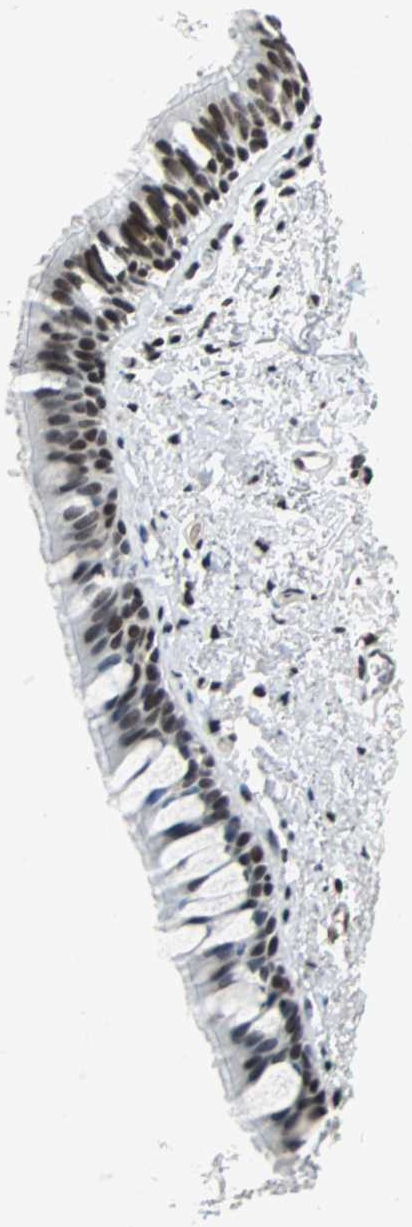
{"staining": {"intensity": "moderate", "quantity": ">75%", "location": "nuclear"}, "tissue": "bronchus", "cell_type": "Respiratory epithelial cells", "image_type": "normal", "snomed": [{"axis": "morphology", "description": "Normal tissue, NOS"}, {"axis": "topography", "description": "Bronchus"}], "caption": "A medium amount of moderate nuclear expression is present in approximately >75% of respiratory epithelial cells in unremarkable bronchus.", "gene": "GATAD2A", "patient": {"sex": "female", "age": 73}}